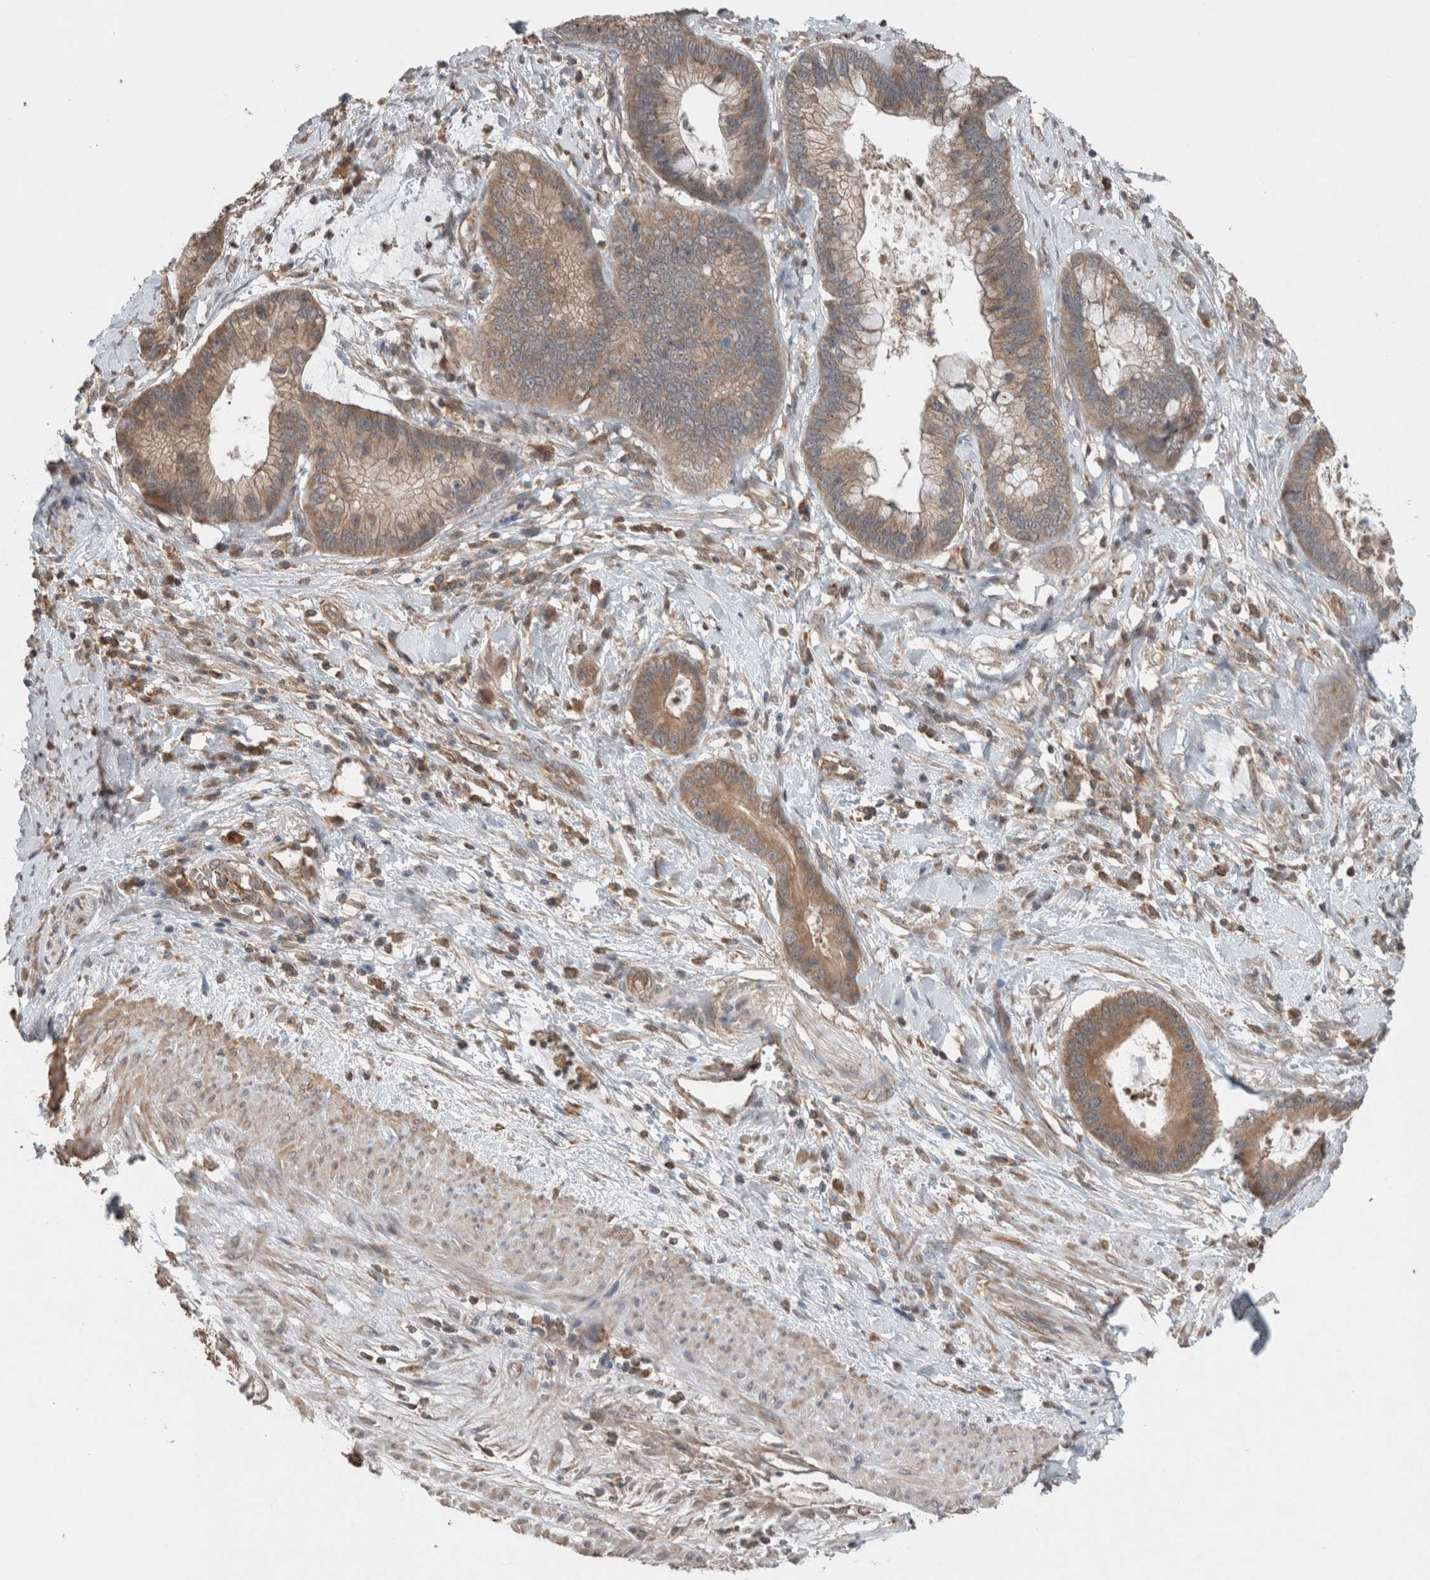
{"staining": {"intensity": "moderate", "quantity": ">75%", "location": "cytoplasmic/membranous"}, "tissue": "cervical cancer", "cell_type": "Tumor cells", "image_type": "cancer", "snomed": [{"axis": "morphology", "description": "Adenocarcinoma, NOS"}, {"axis": "topography", "description": "Cervix"}], "caption": "Adenocarcinoma (cervical) stained for a protein (brown) displays moderate cytoplasmic/membranous positive positivity in approximately >75% of tumor cells.", "gene": "KLK14", "patient": {"sex": "female", "age": 44}}